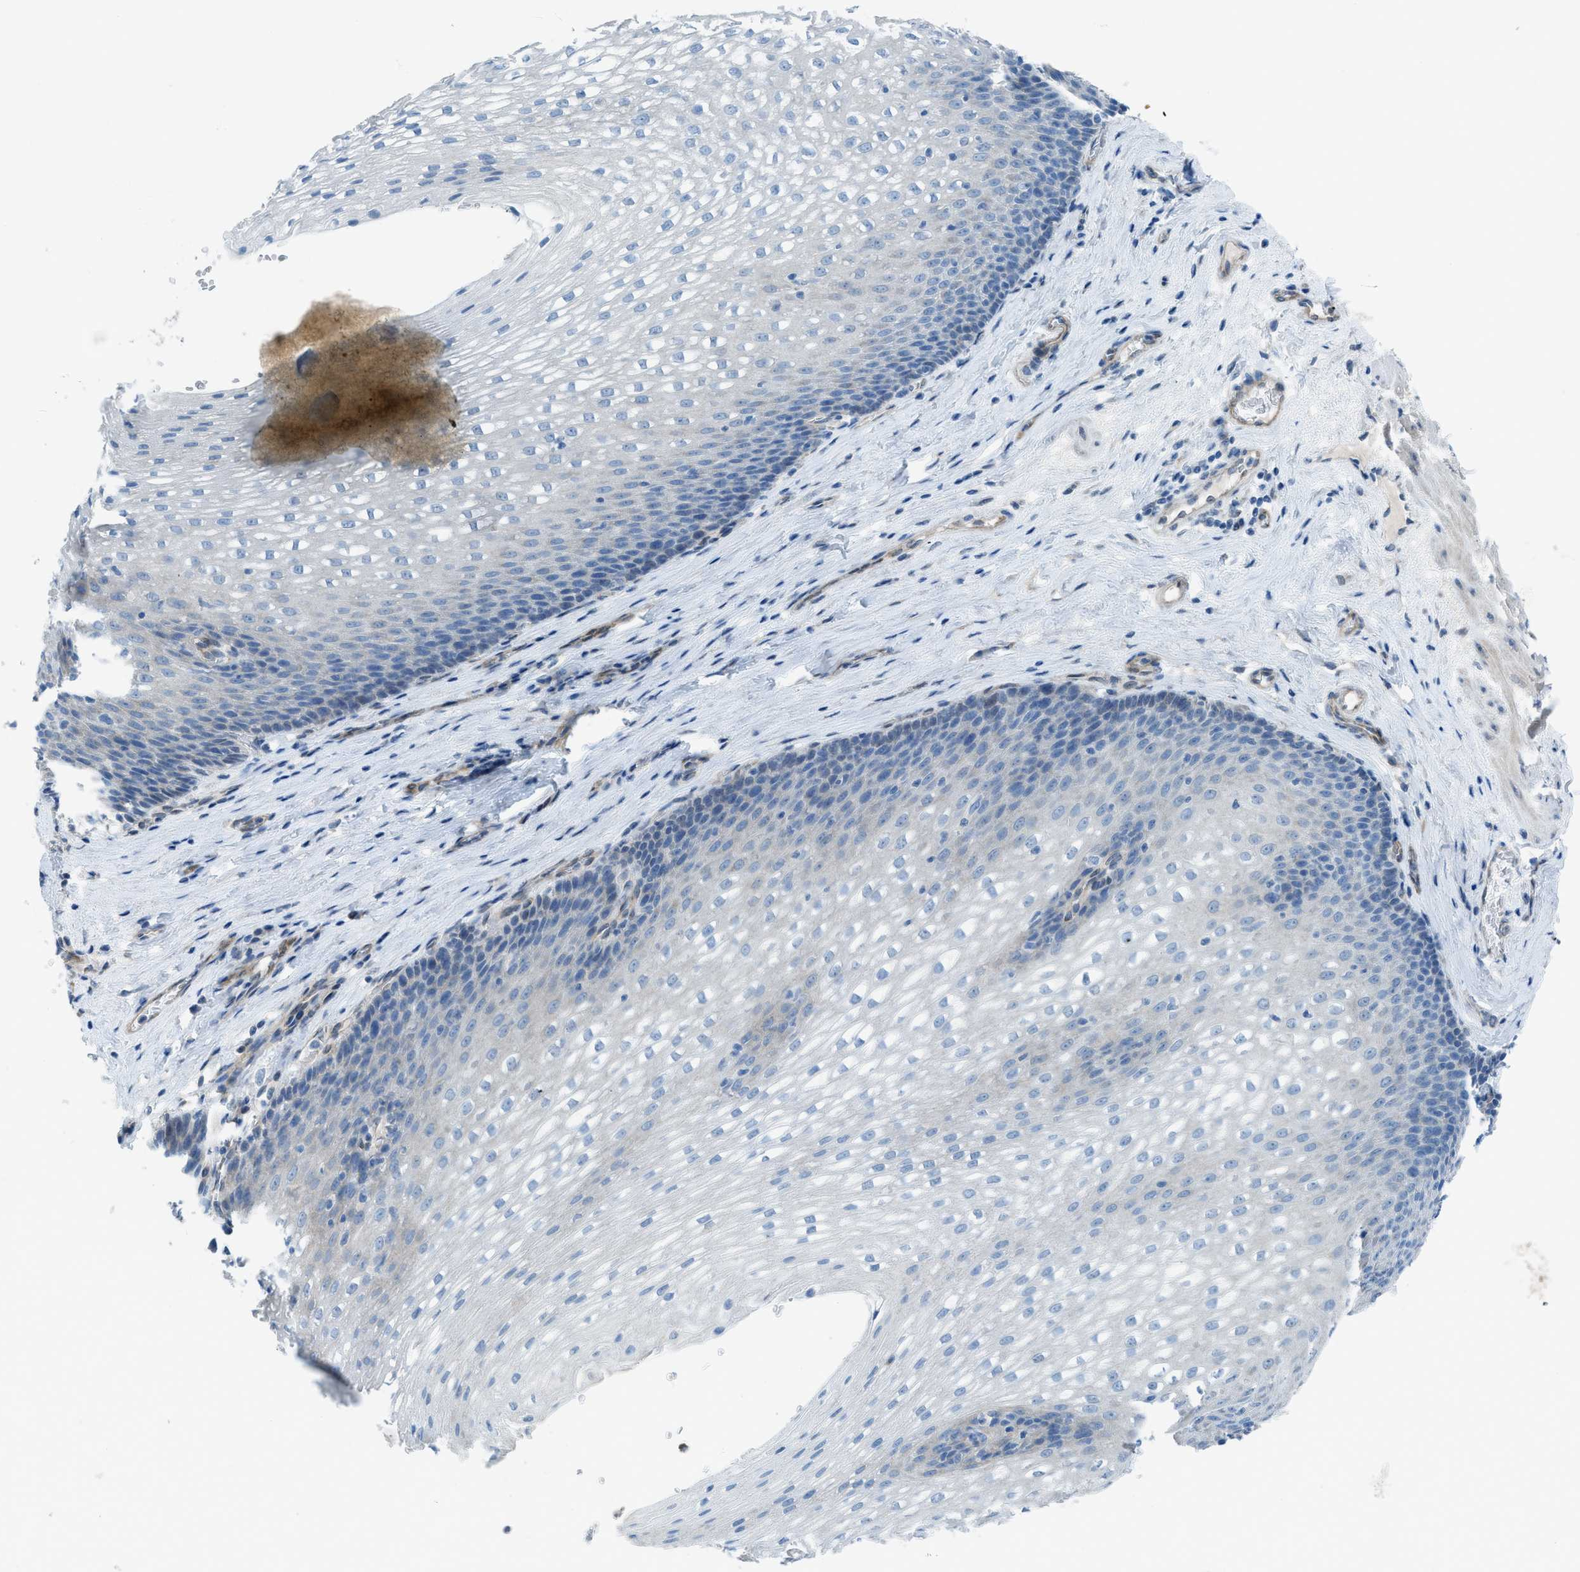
{"staining": {"intensity": "negative", "quantity": "none", "location": "none"}, "tissue": "esophagus", "cell_type": "Squamous epithelial cells", "image_type": "normal", "snomed": [{"axis": "morphology", "description": "Normal tissue, NOS"}, {"axis": "topography", "description": "Esophagus"}], "caption": "Immunohistochemical staining of unremarkable esophagus shows no significant expression in squamous epithelial cells. (DAB IHC visualized using brightfield microscopy, high magnification).", "gene": "PRKN", "patient": {"sex": "male", "age": 48}}